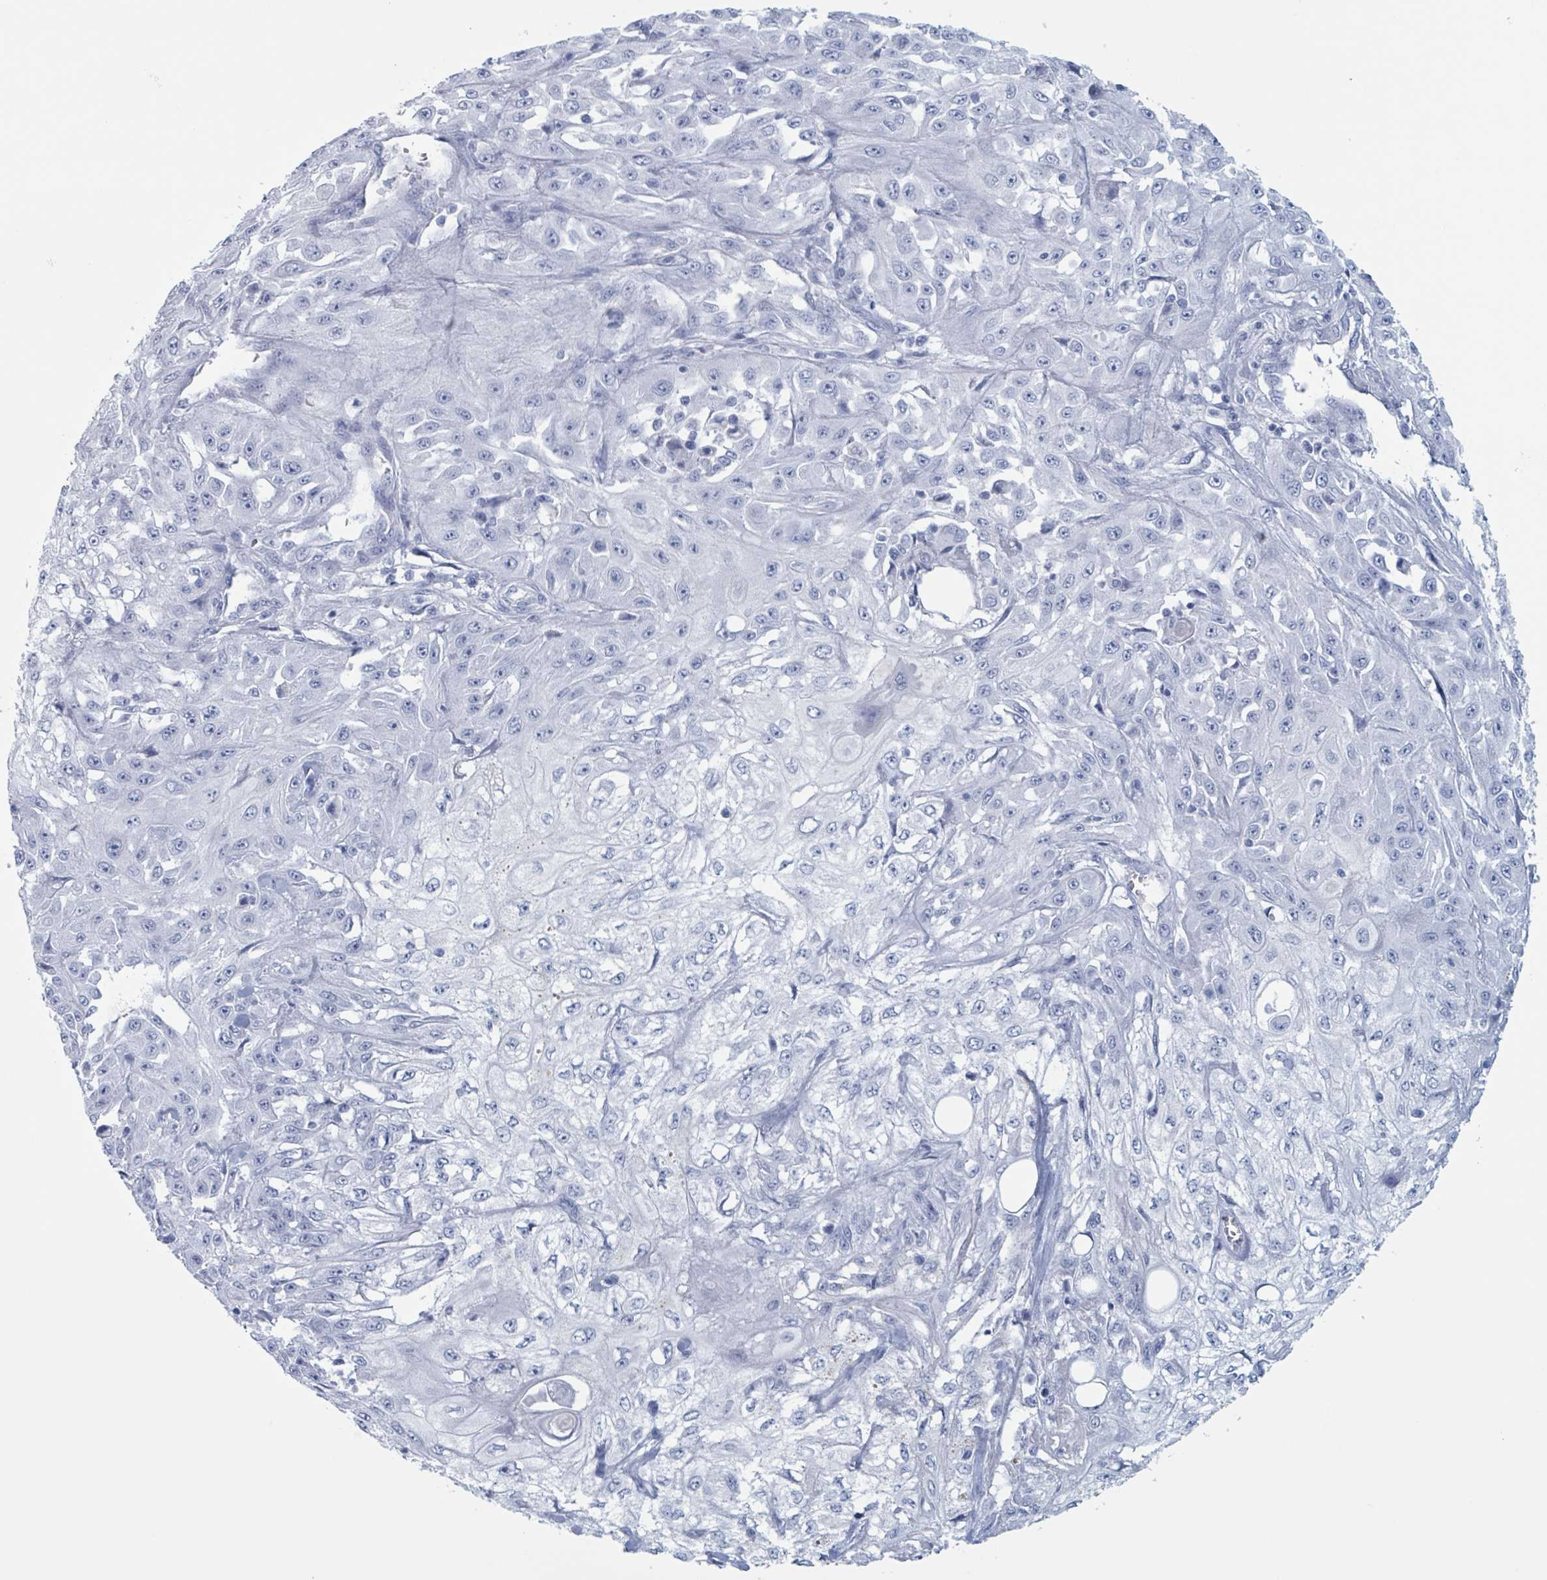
{"staining": {"intensity": "negative", "quantity": "none", "location": "none"}, "tissue": "skin cancer", "cell_type": "Tumor cells", "image_type": "cancer", "snomed": [{"axis": "morphology", "description": "Squamous cell carcinoma, NOS"}, {"axis": "morphology", "description": "Squamous cell carcinoma, metastatic, NOS"}, {"axis": "topography", "description": "Skin"}, {"axis": "topography", "description": "Lymph node"}], "caption": "Protein analysis of skin cancer (metastatic squamous cell carcinoma) exhibits no significant expression in tumor cells.", "gene": "KLK4", "patient": {"sex": "male", "age": 75}}